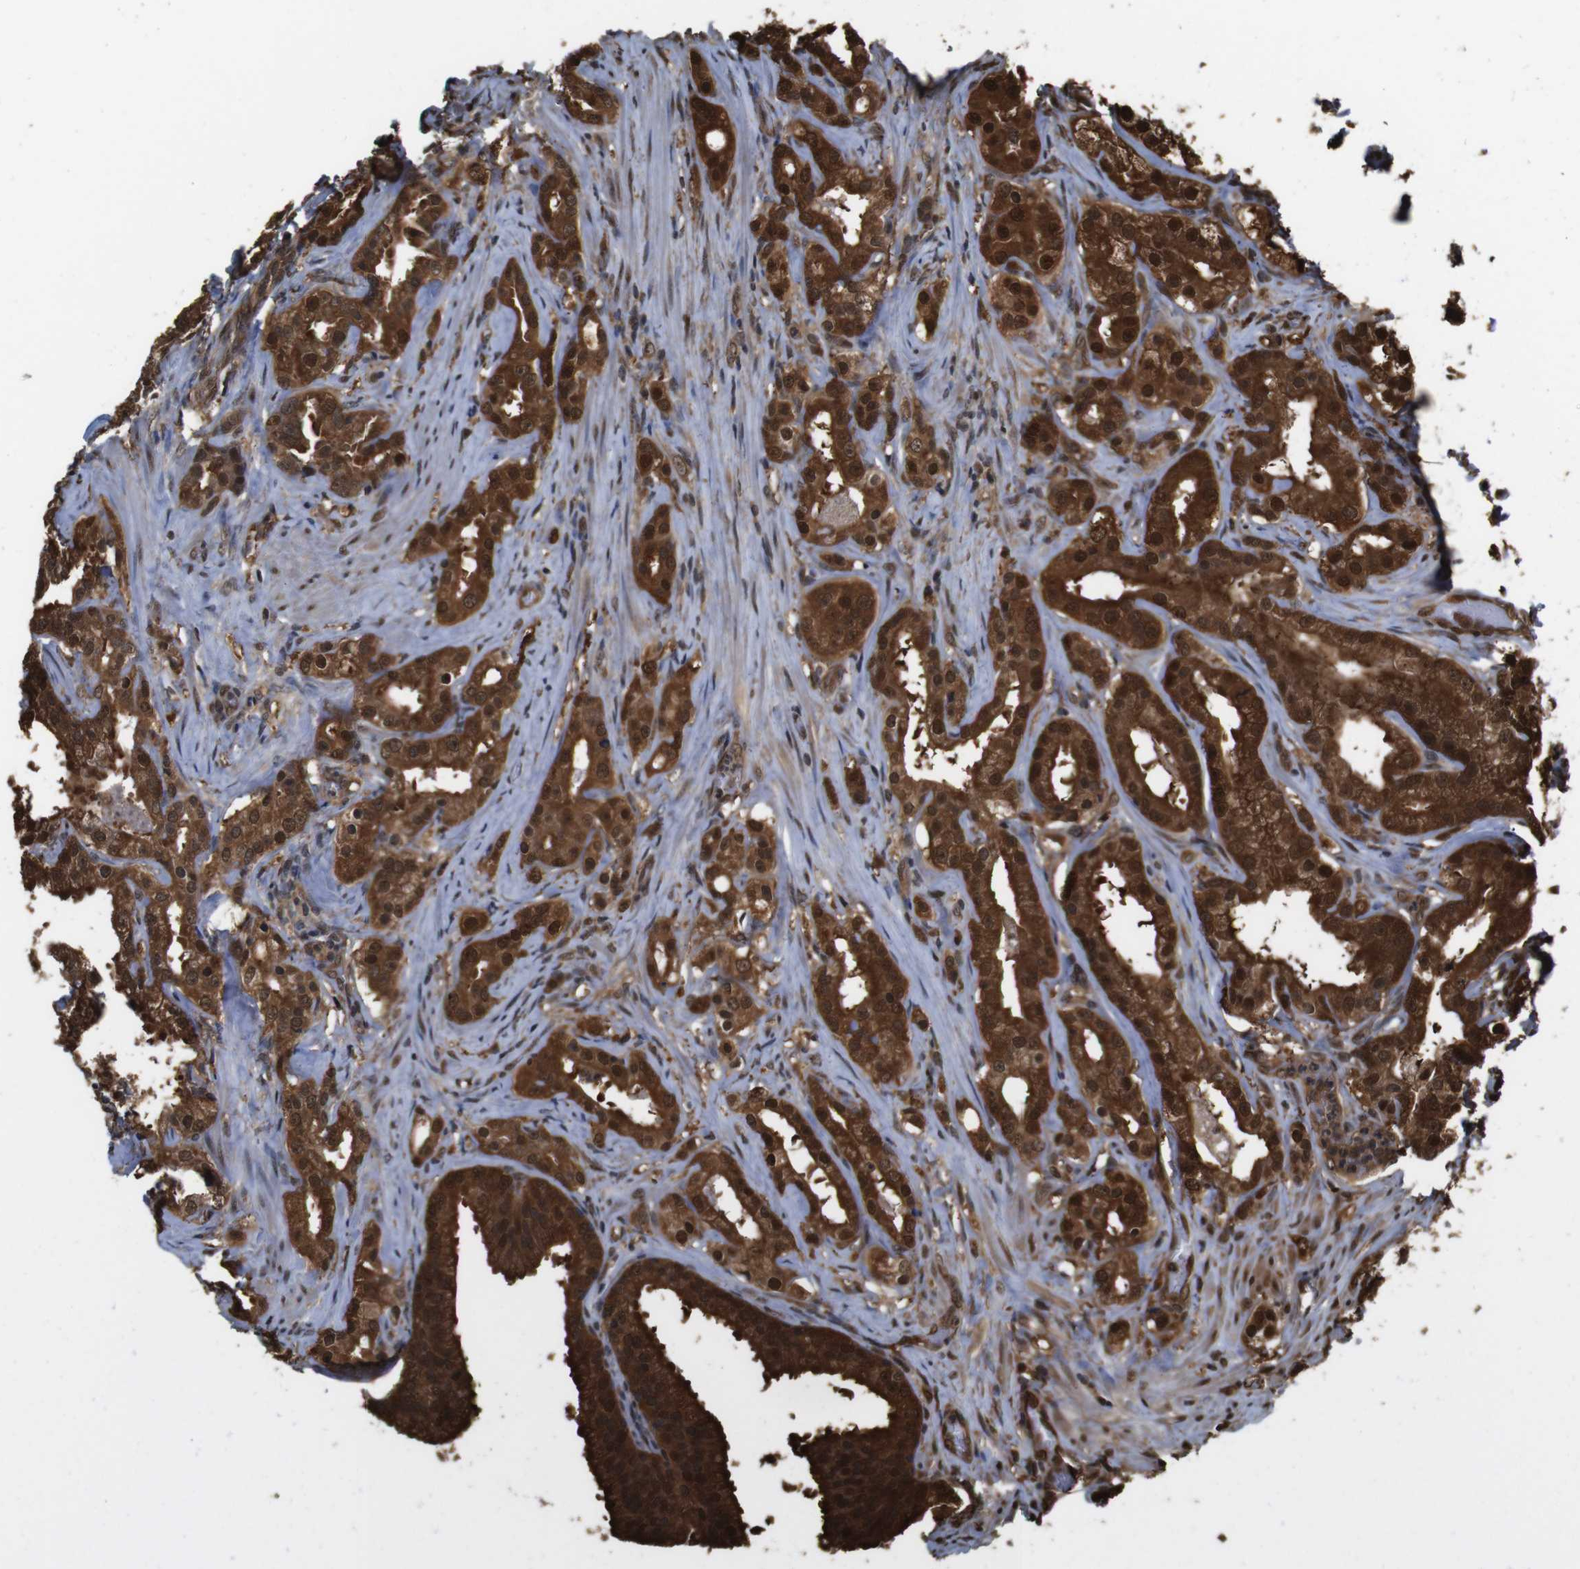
{"staining": {"intensity": "strong", "quantity": ">75%", "location": "cytoplasmic/membranous,nuclear"}, "tissue": "prostate cancer", "cell_type": "Tumor cells", "image_type": "cancer", "snomed": [{"axis": "morphology", "description": "Adenocarcinoma, Low grade"}, {"axis": "topography", "description": "Prostate"}], "caption": "Immunohistochemical staining of prostate low-grade adenocarcinoma exhibits high levels of strong cytoplasmic/membranous and nuclear protein staining in approximately >75% of tumor cells. (brown staining indicates protein expression, while blue staining denotes nuclei).", "gene": "VCP", "patient": {"sex": "male", "age": 59}}